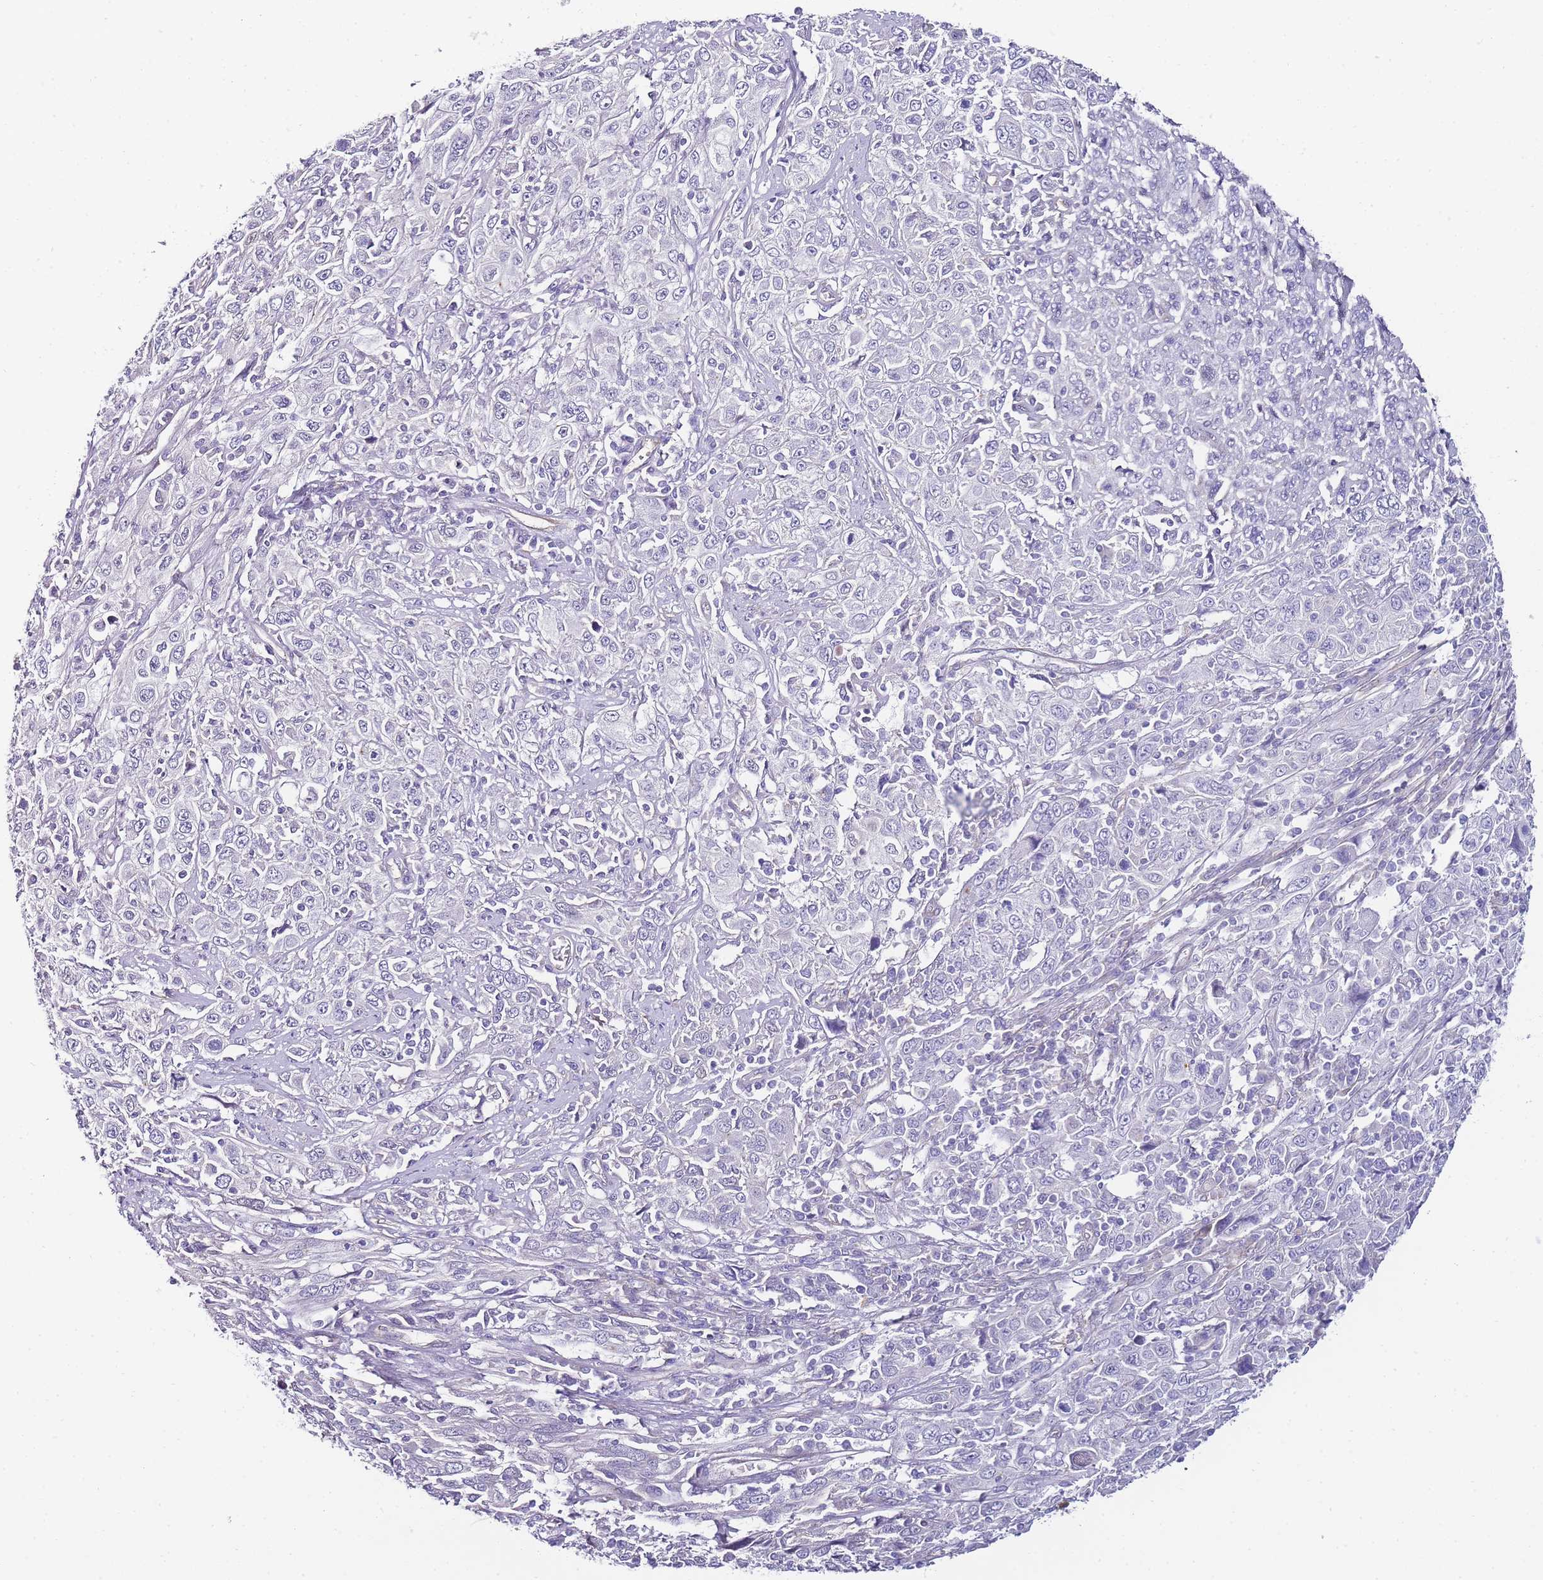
{"staining": {"intensity": "negative", "quantity": "none", "location": "none"}, "tissue": "cervical cancer", "cell_type": "Tumor cells", "image_type": "cancer", "snomed": [{"axis": "morphology", "description": "Squamous cell carcinoma, NOS"}, {"axis": "topography", "description": "Cervix"}], "caption": "A photomicrograph of squamous cell carcinoma (cervical) stained for a protein demonstrates no brown staining in tumor cells.", "gene": "PDCD7", "patient": {"sex": "female", "age": 46}}